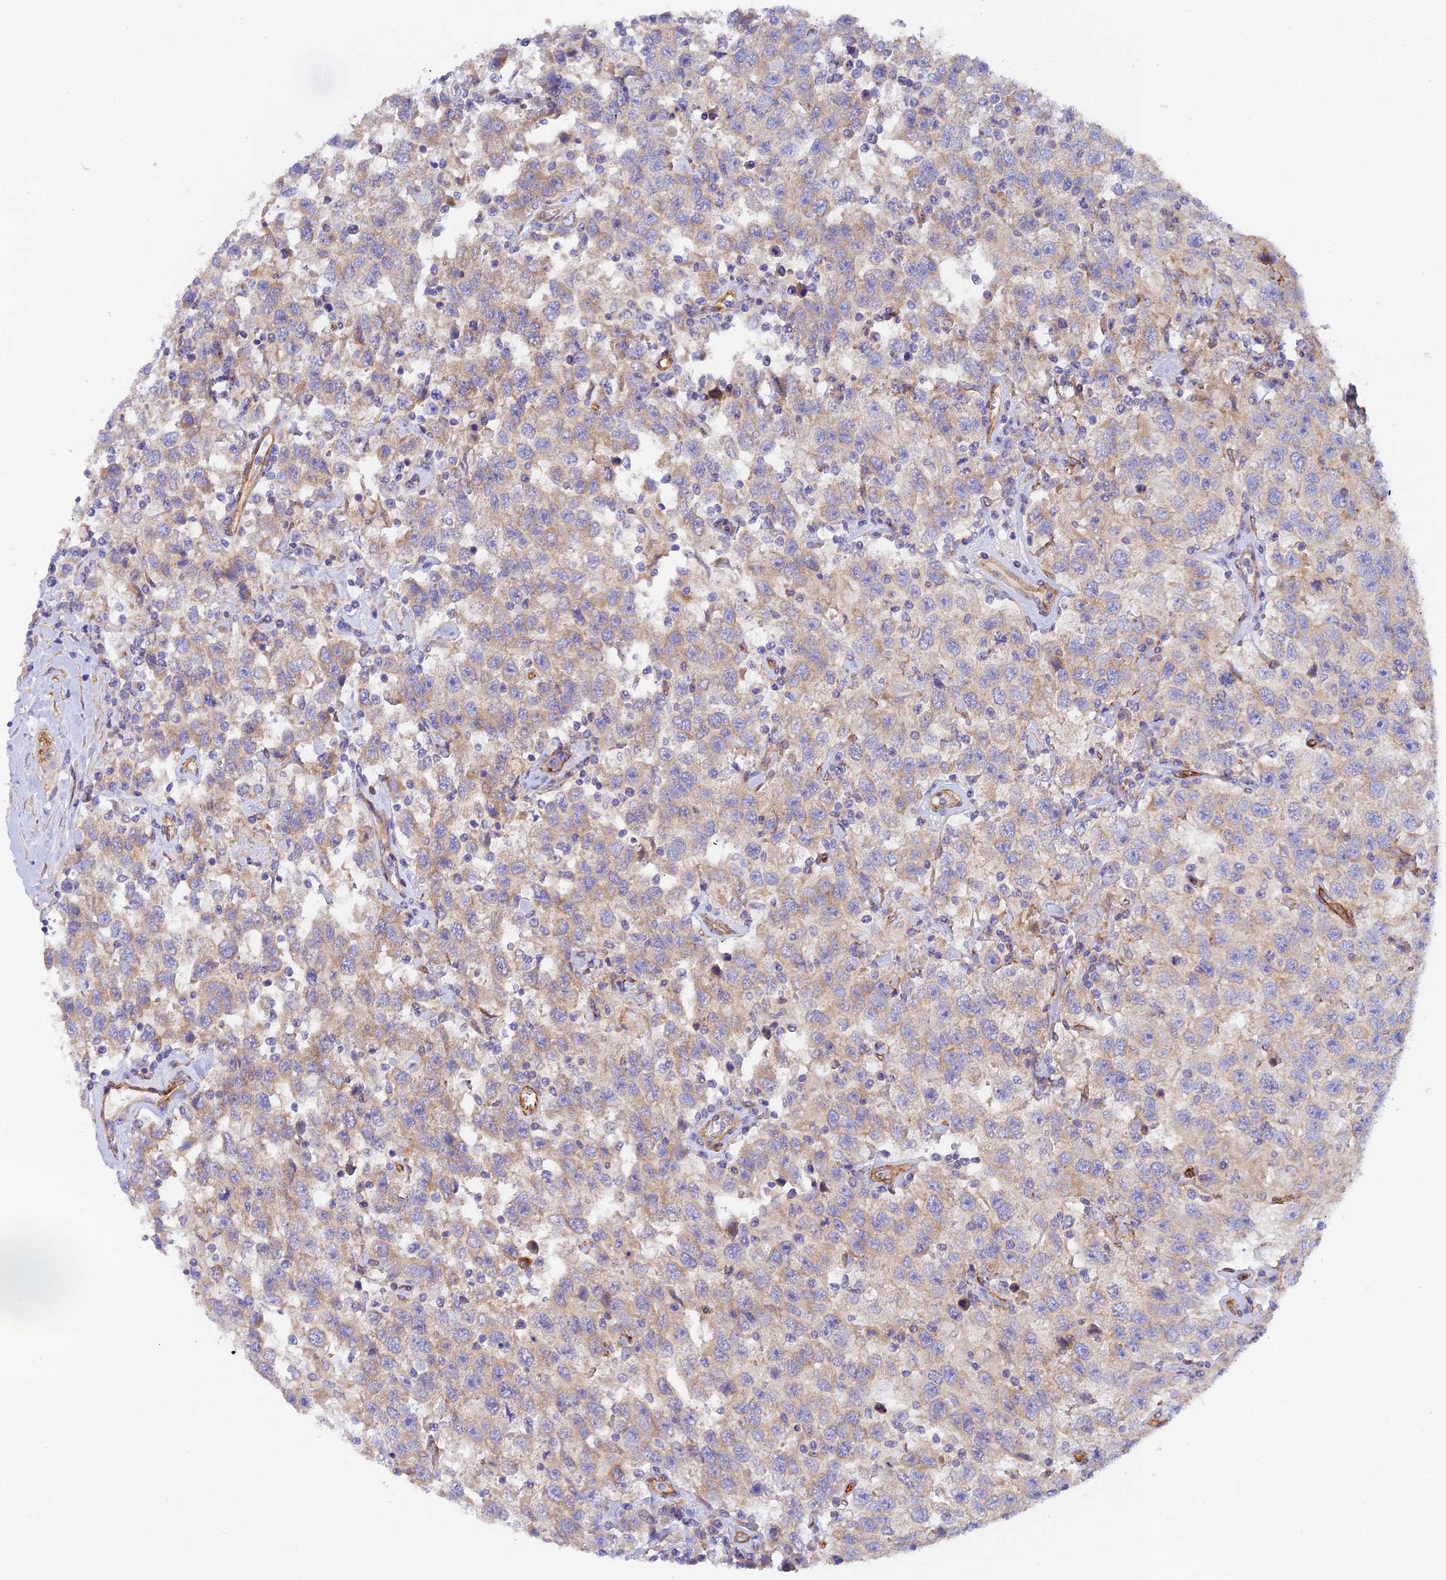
{"staining": {"intensity": "weak", "quantity": "25%-75%", "location": "cytoplasmic/membranous"}, "tissue": "testis cancer", "cell_type": "Tumor cells", "image_type": "cancer", "snomed": [{"axis": "morphology", "description": "Seminoma, NOS"}, {"axis": "topography", "description": "Testis"}], "caption": "A high-resolution histopathology image shows immunohistochemistry (IHC) staining of testis cancer, which displays weak cytoplasmic/membranous expression in approximately 25%-75% of tumor cells.", "gene": "MYO9A", "patient": {"sex": "male", "age": 41}}